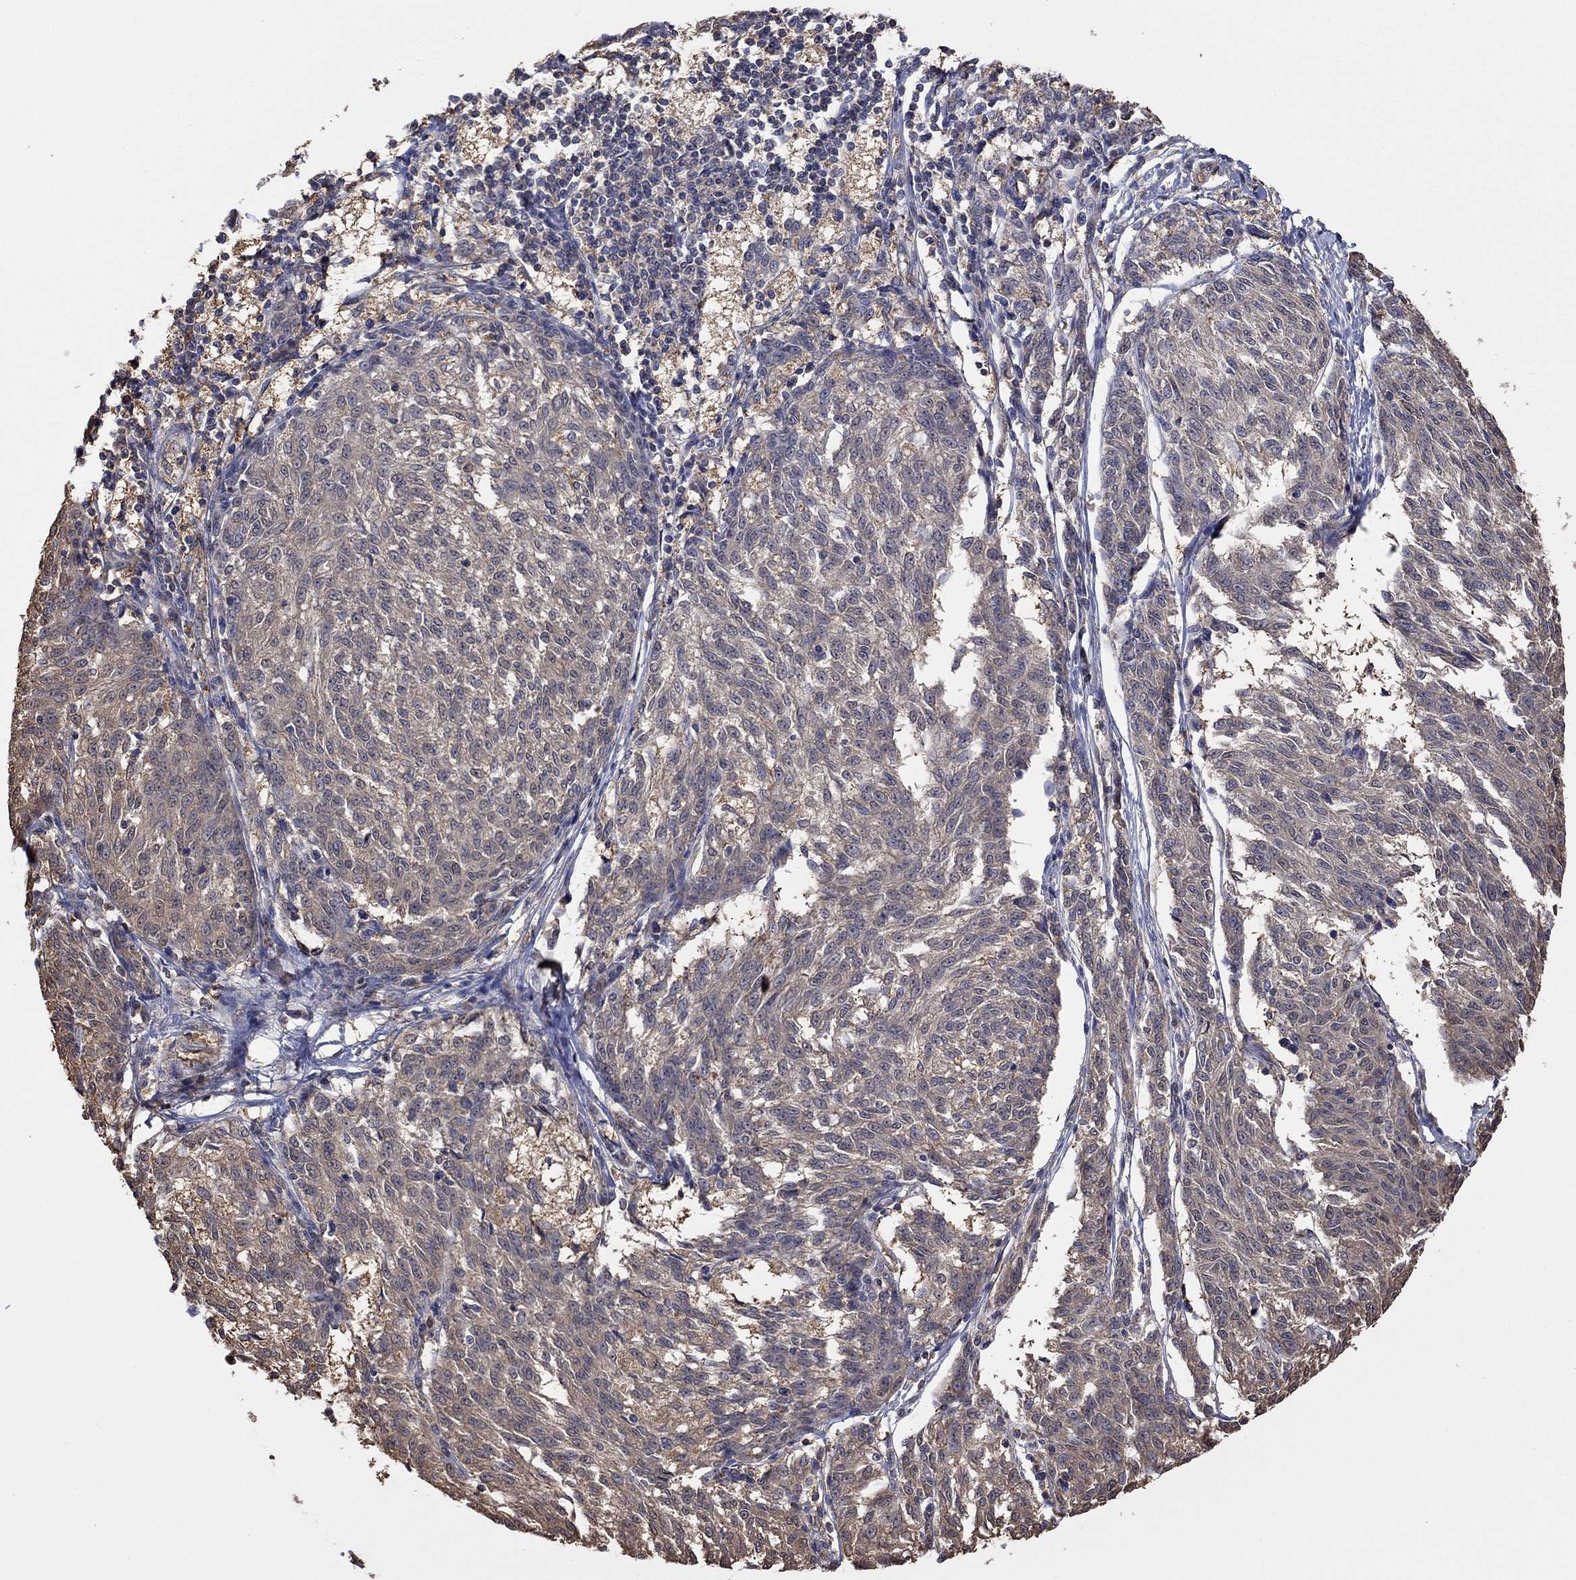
{"staining": {"intensity": "weak", "quantity": "<25%", "location": "cytoplasmic/membranous"}, "tissue": "melanoma", "cell_type": "Tumor cells", "image_type": "cancer", "snomed": [{"axis": "morphology", "description": "Malignant melanoma, NOS"}, {"axis": "topography", "description": "Skin"}], "caption": "Immunohistochemistry photomicrograph of neoplastic tissue: human malignant melanoma stained with DAB (3,3'-diaminobenzidine) reveals no significant protein positivity in tumor cells.", "gene": "RNF114", "patient": {"sex": "female", "age": 72}}